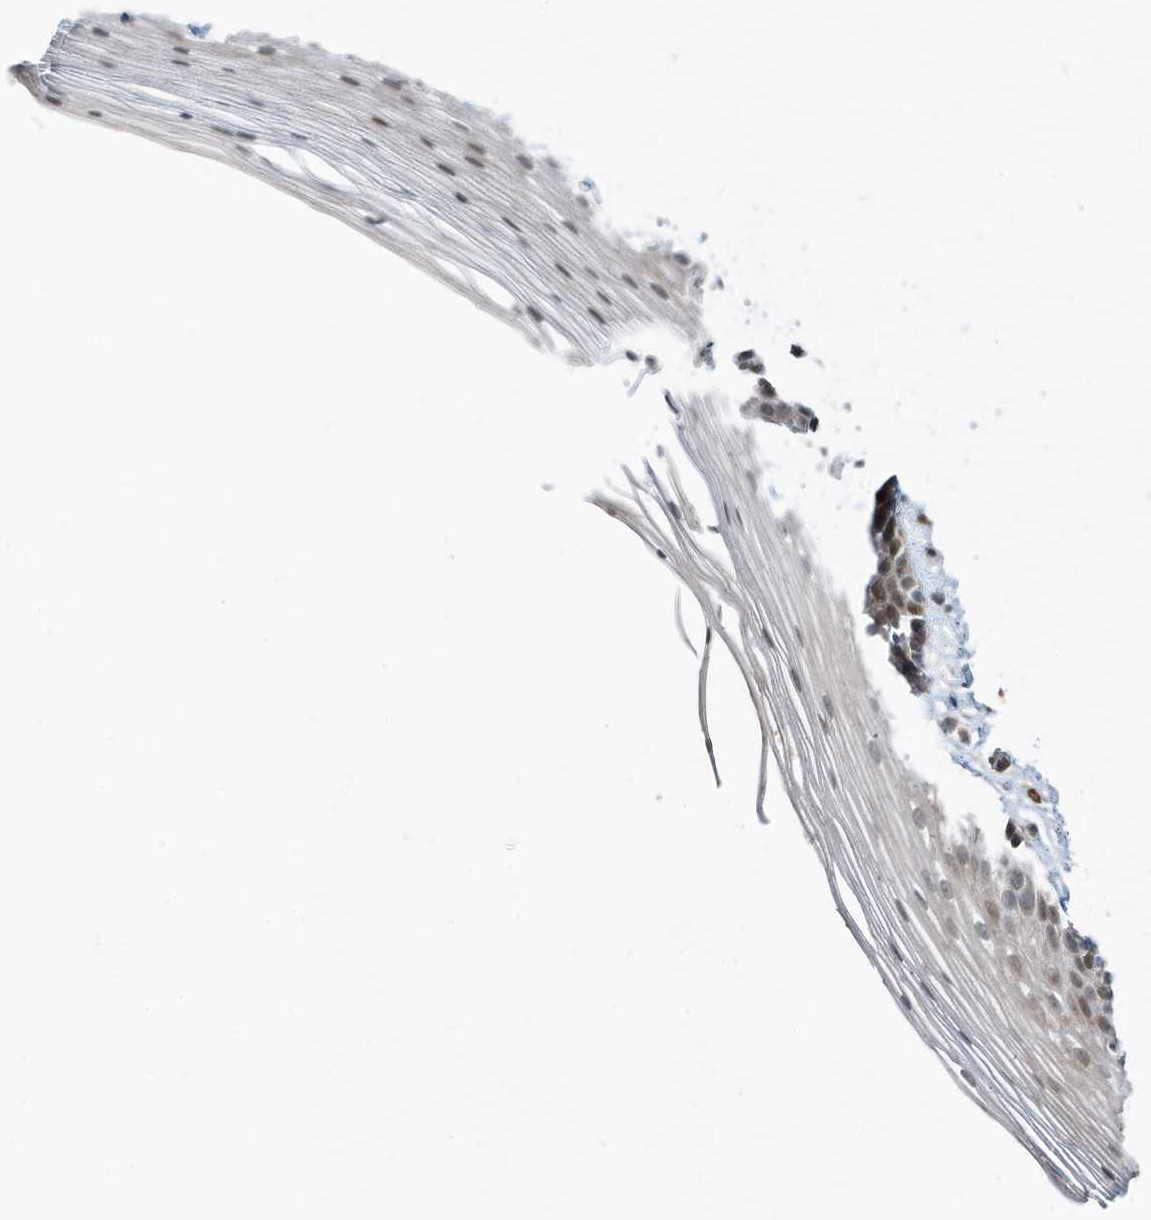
{"staining": {"intensity": "weak", "quantity": "<25%", "location": "cytoplasmic/membranous,nuclear"}, "tissue": "vagina", "cell_type": "Squamous epithelial cells", "image_type": "normal", "snomed": [{"axis": "morphology", "description": "Normal tissue, NOS"}, {"axis": "topography", "description": "Vagina"}], "caption": "The micrograph demonstrates no significant expression in squamous epithelial cells of vagina. (Immunohistochemistry, brightfield microscopy, high magnification).", "gene": "DZIP3", "patient": {"sex": "female", "age": 46}}